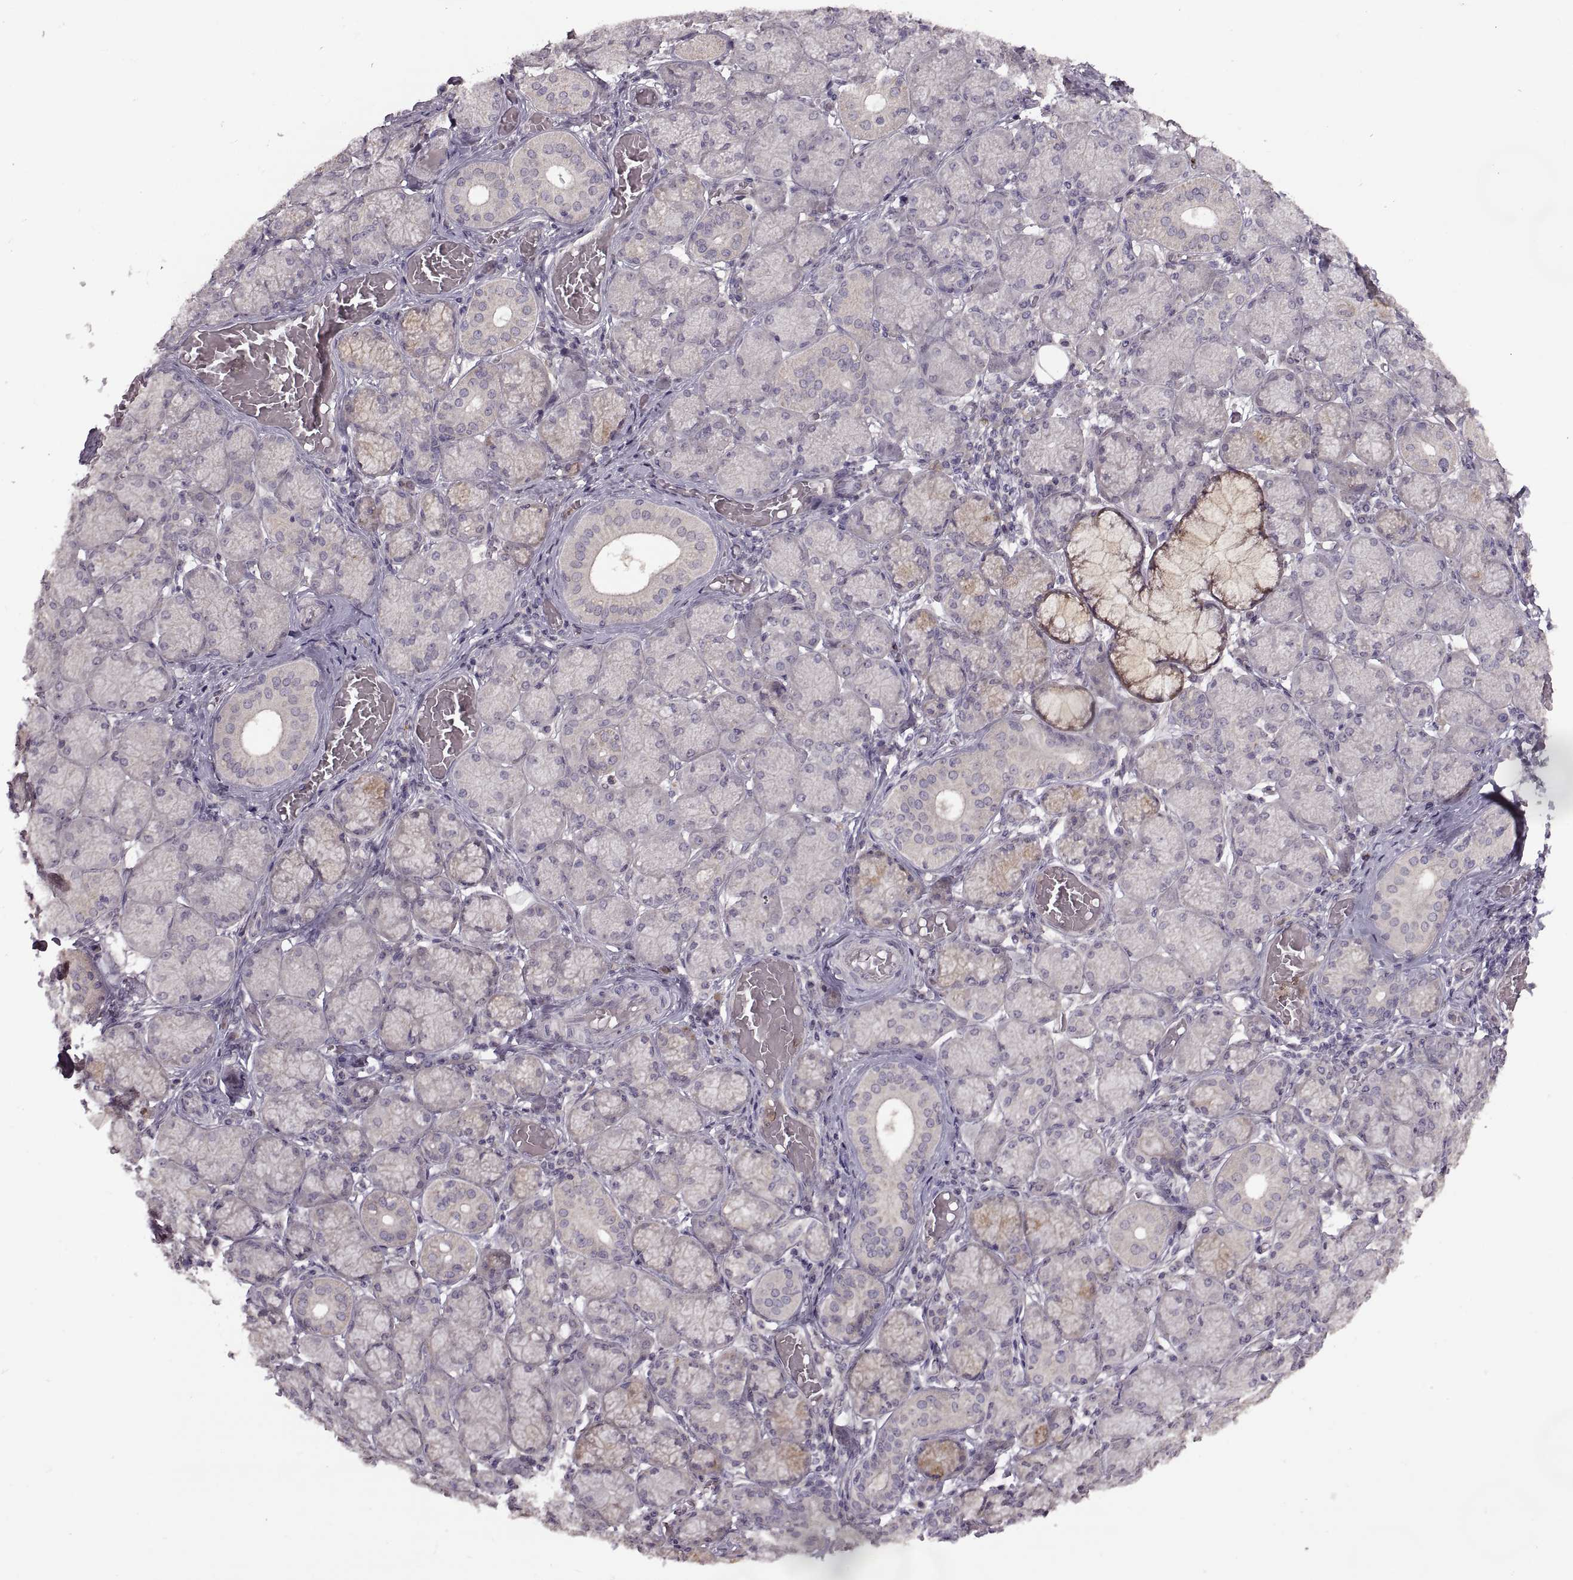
{"staining": {"intensity": "moderate", "quantity": "<25%", "location": "cytoplasmic/membranous"}, "tissue": "salivary gland", "cell_type": "Glandular cells", "image_type": "normal", "snomed": [{"axis": "morphology", "description": "Normal tissue, NOS"}, {"axis": "topography", "description": "Salivary gland"}, {"axis": "topography", "description": "Peripheral nerve tissue"}], "caption": "Immunohistochemical staining of benign salivary gland demonstrates low levels of moderate cytoplasmic/membranous positivity in approximately <25% of glandular cells. The protein of interest is stained brown, and the nuclei are stained in blue (DAB (3,3'-diaminobenzidine) IHC with brightfield microscopy, high magnification).", "gene": "PIERCE1", "patient": {"sex": "female", "age": 24}}